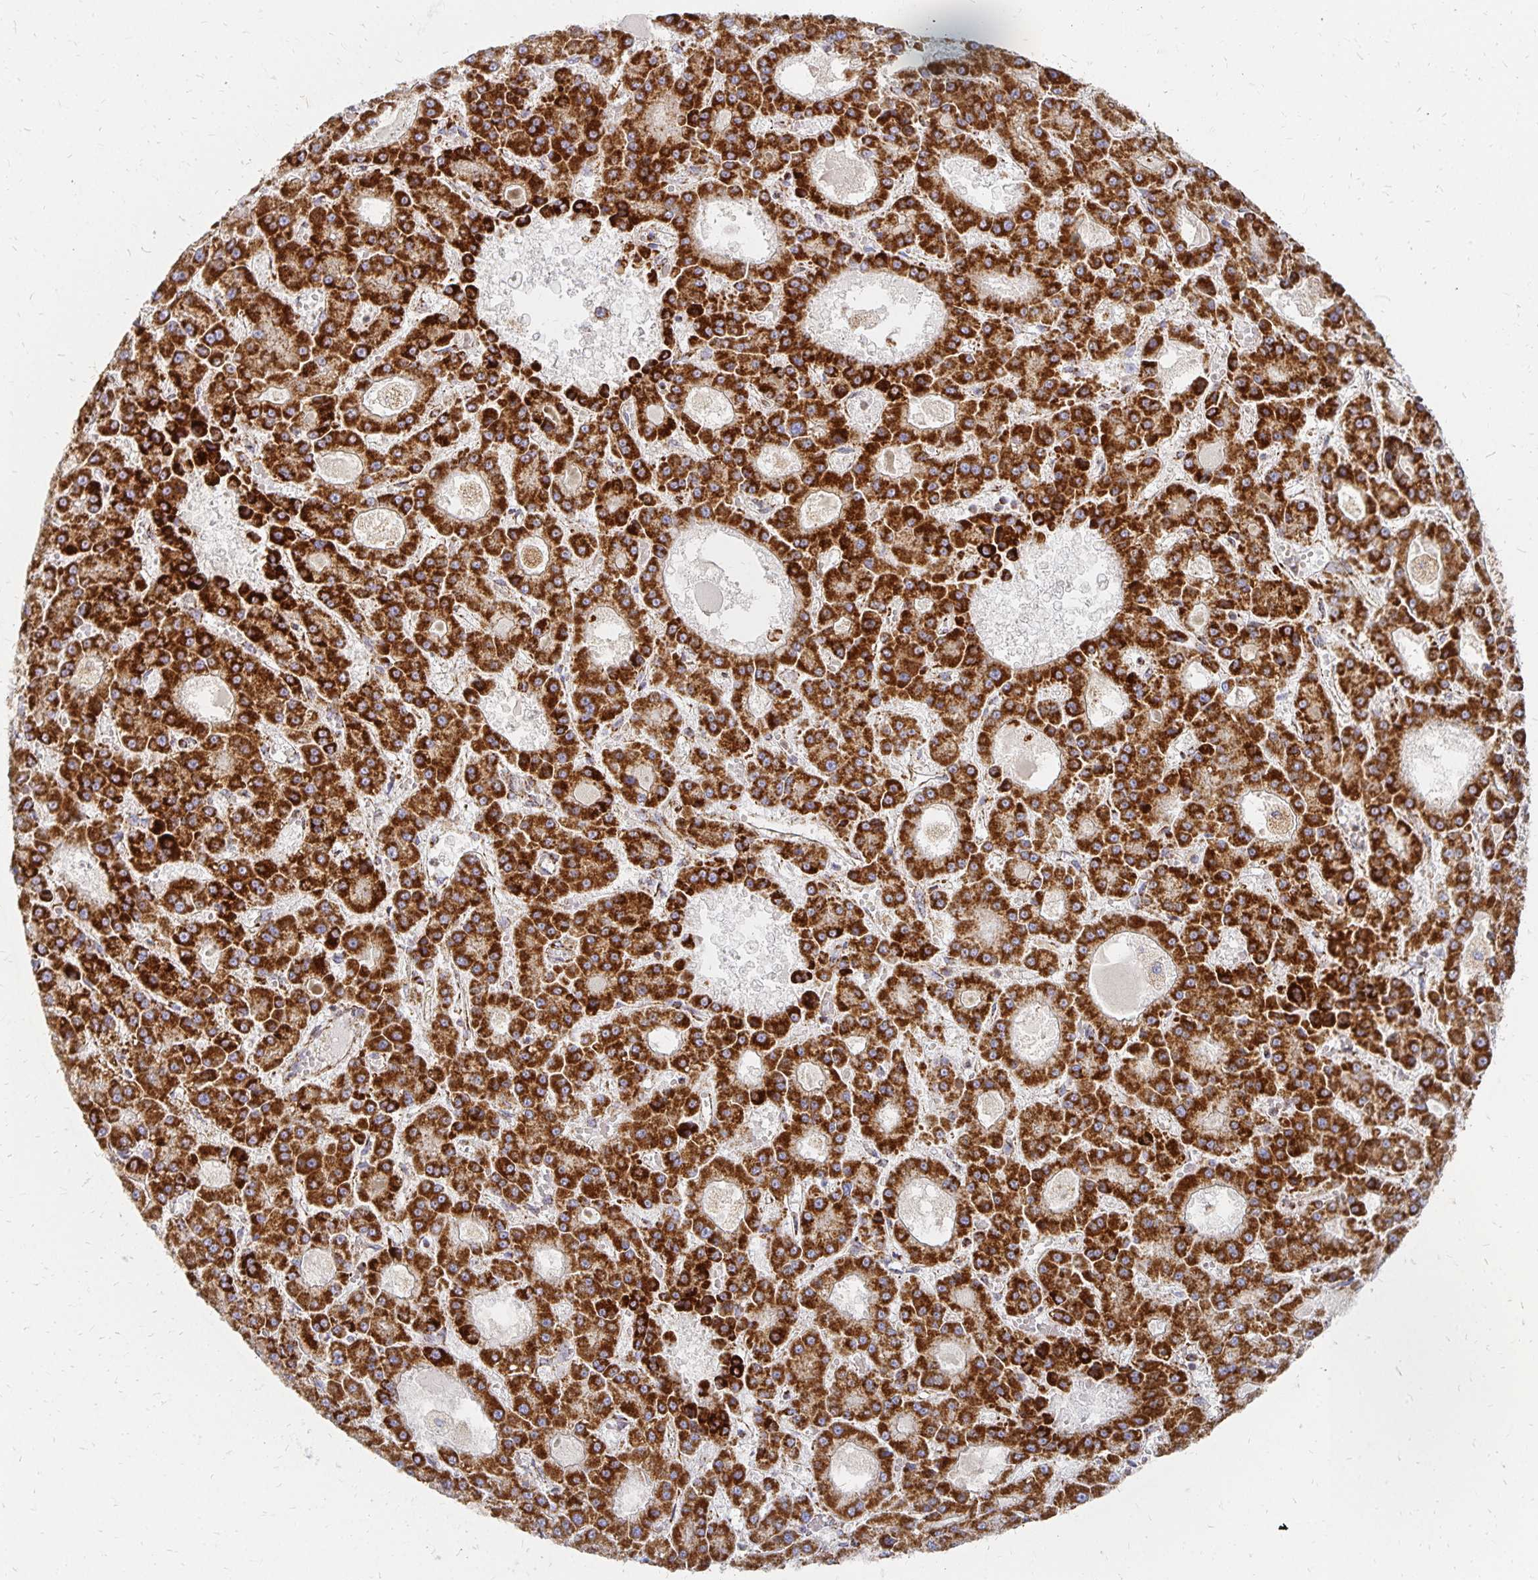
{"staining": {"intensity": "strong", "quantity": ">75%", "location": "cytoplasmic/membranous"}, "tissue": "liver cancer", "cell_type": "Tumor cells", "image_type": "cancer", "snomed": [{"axis": "morphology", "description": "Carcinoma, Hepatocellular, NOS"}, {"axis": "topography", "description": "Liver"}], "caption": "Tumor cells reveal high levels of strong cytoplasmic/membranous staining in about >75% of cells in liver cancer (hepatocellular carcinoma).", "gene": "STOML2", "patient": {"sex": "male", "age": 70}}